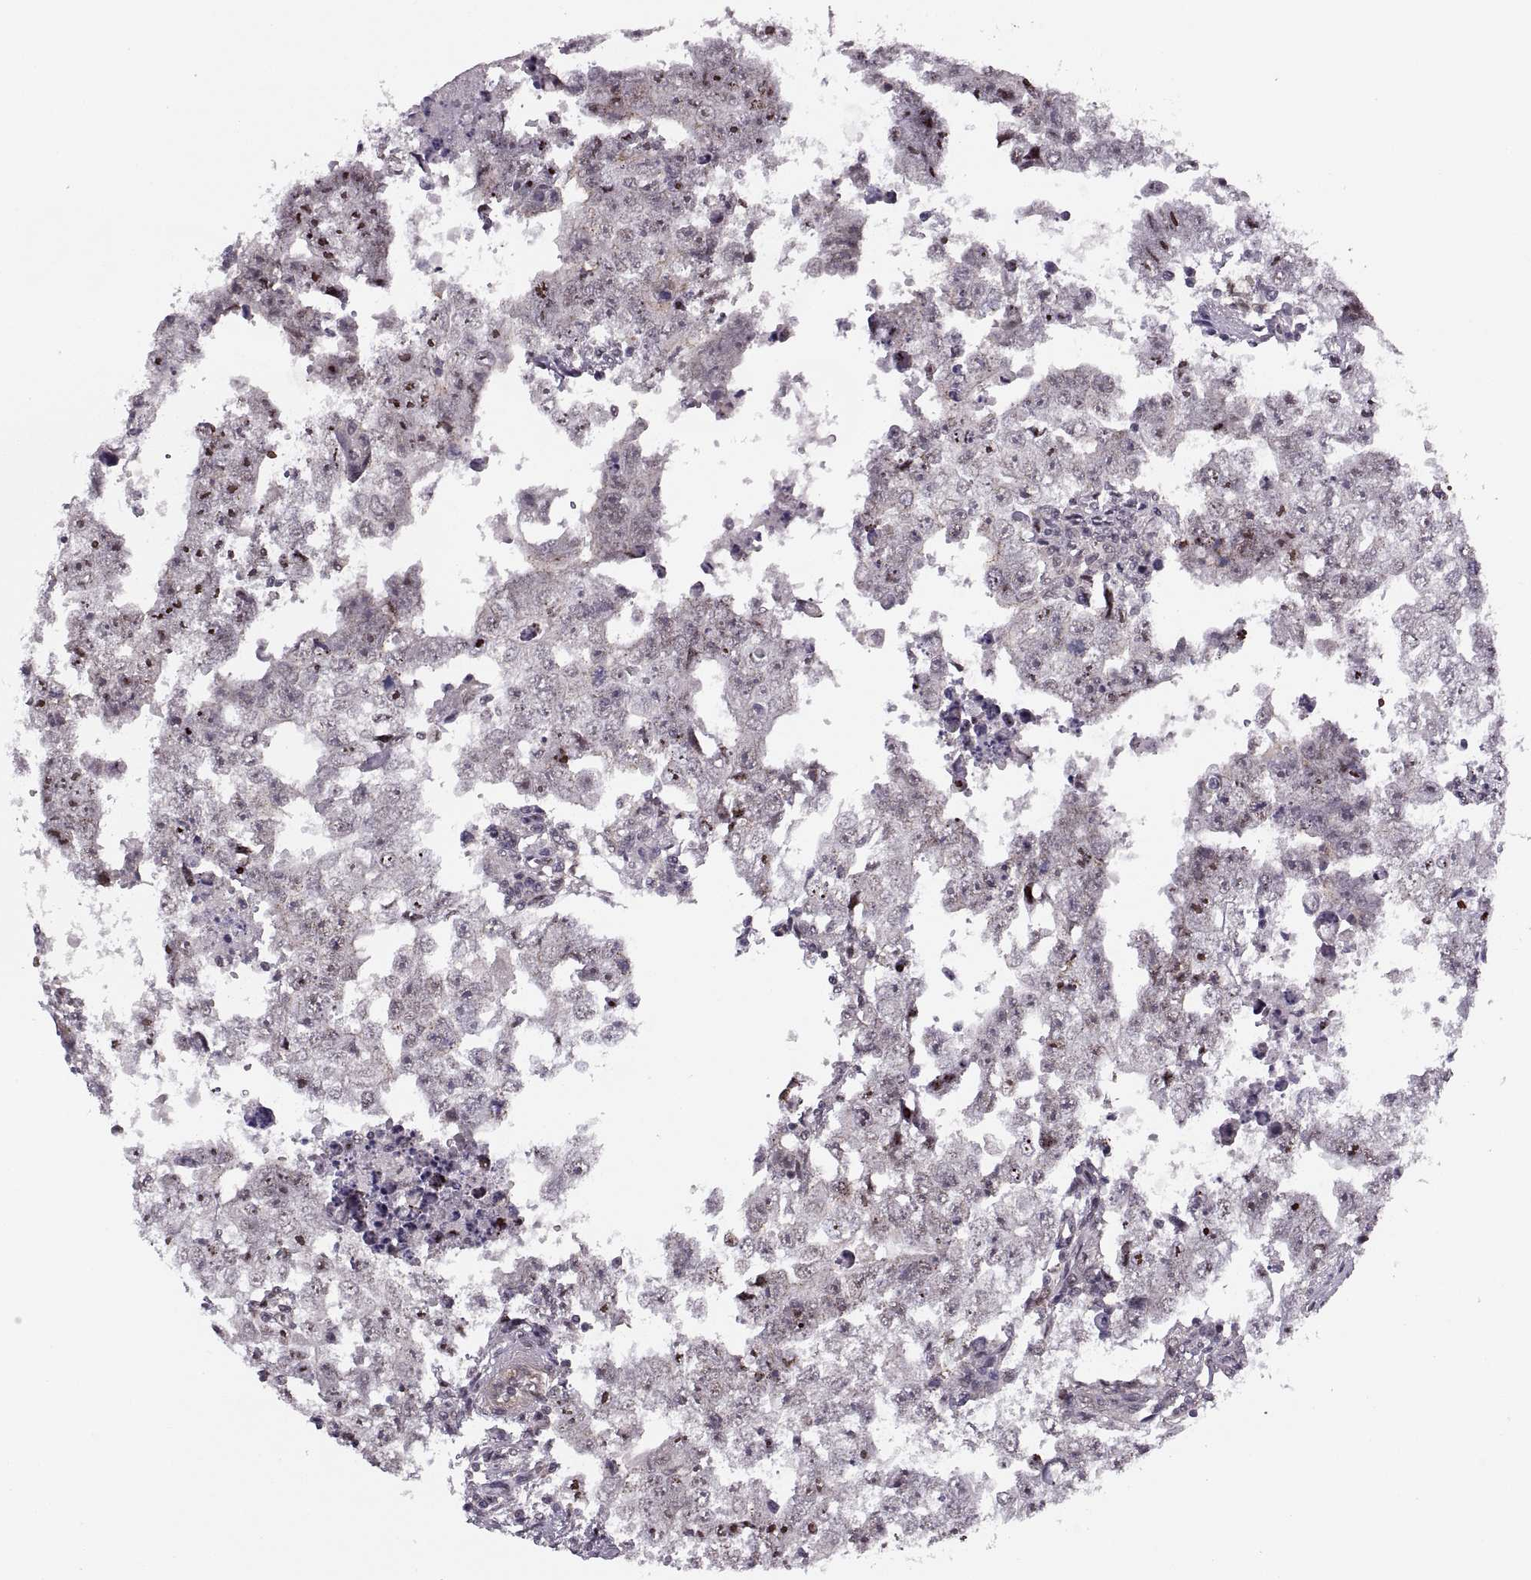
{"staining": {"intensity": "moderate", "quantity": ">75%", "location": "nuclear"}, "tissue": "testis cancer", "cell_type": "Tumor cells", "image_type": "cancer", "snomed": [{"axis": "morphology", "description": "Carcinoma, Embryonal, NOS"}, {"axis": "topography", "description": "Testis"}], "caption": "Testis cancer stained with a protein marker reveals moderate staining in tumor cells.", "gene": "LUZP2", "patient": {"sex": "male", "age": 36}}